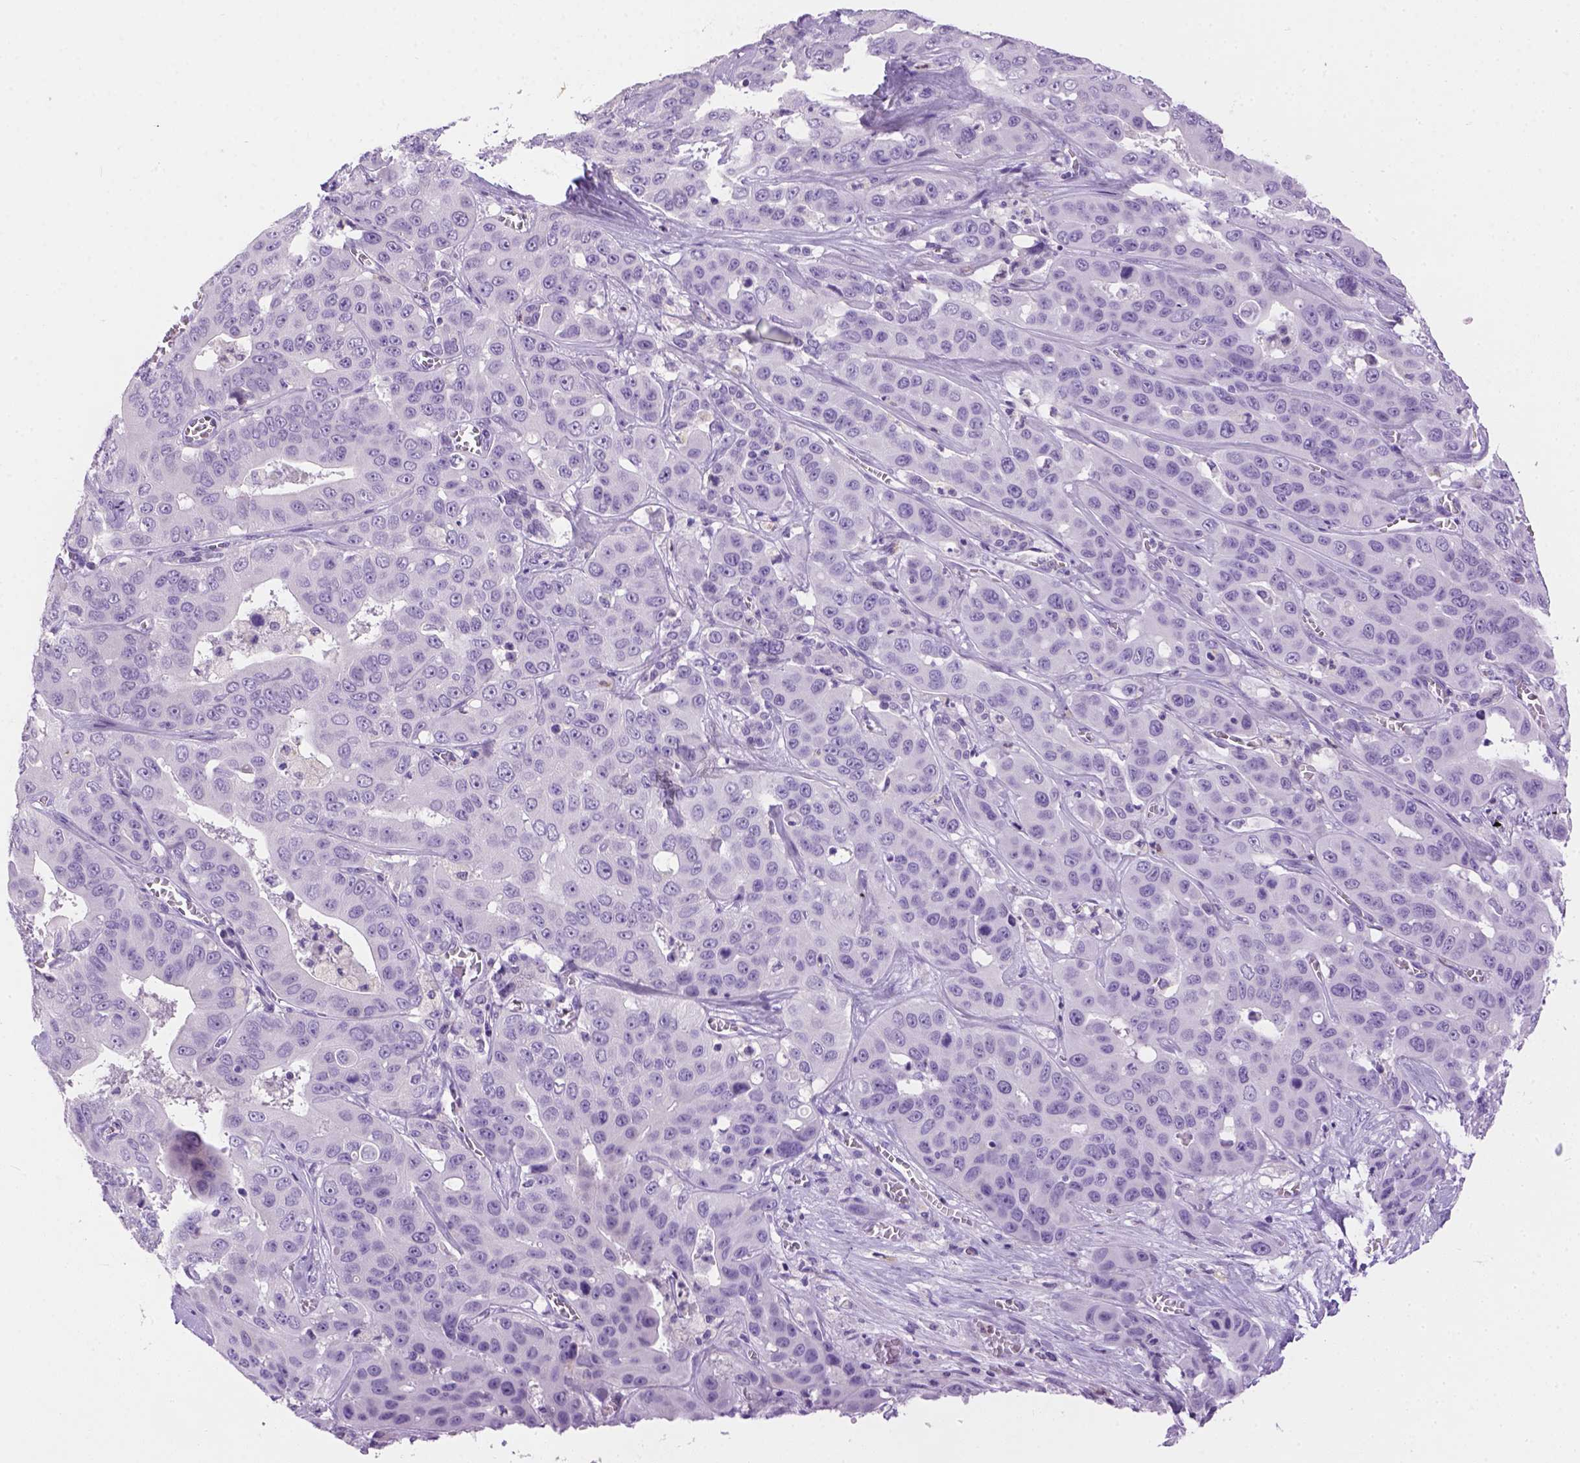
{"staining": {"intensity": "negative", "quantity": "none", "location": "none"}, "tissue": "liver cancer", "cell_type": "Tumor cells", "image_type": "cancer", "snomed": [{"axis": "morphology", "description": "Cholangiocarcinoma"}, {"axis": "topography", "description": "Liver"}], "caption": "Human liver cancer stained for a protein using immunohistochemistry (IHC) shows no staining in tumor cells.", "gene": "TMEM38A", "patient": {"sex": "female", "age": 52}}